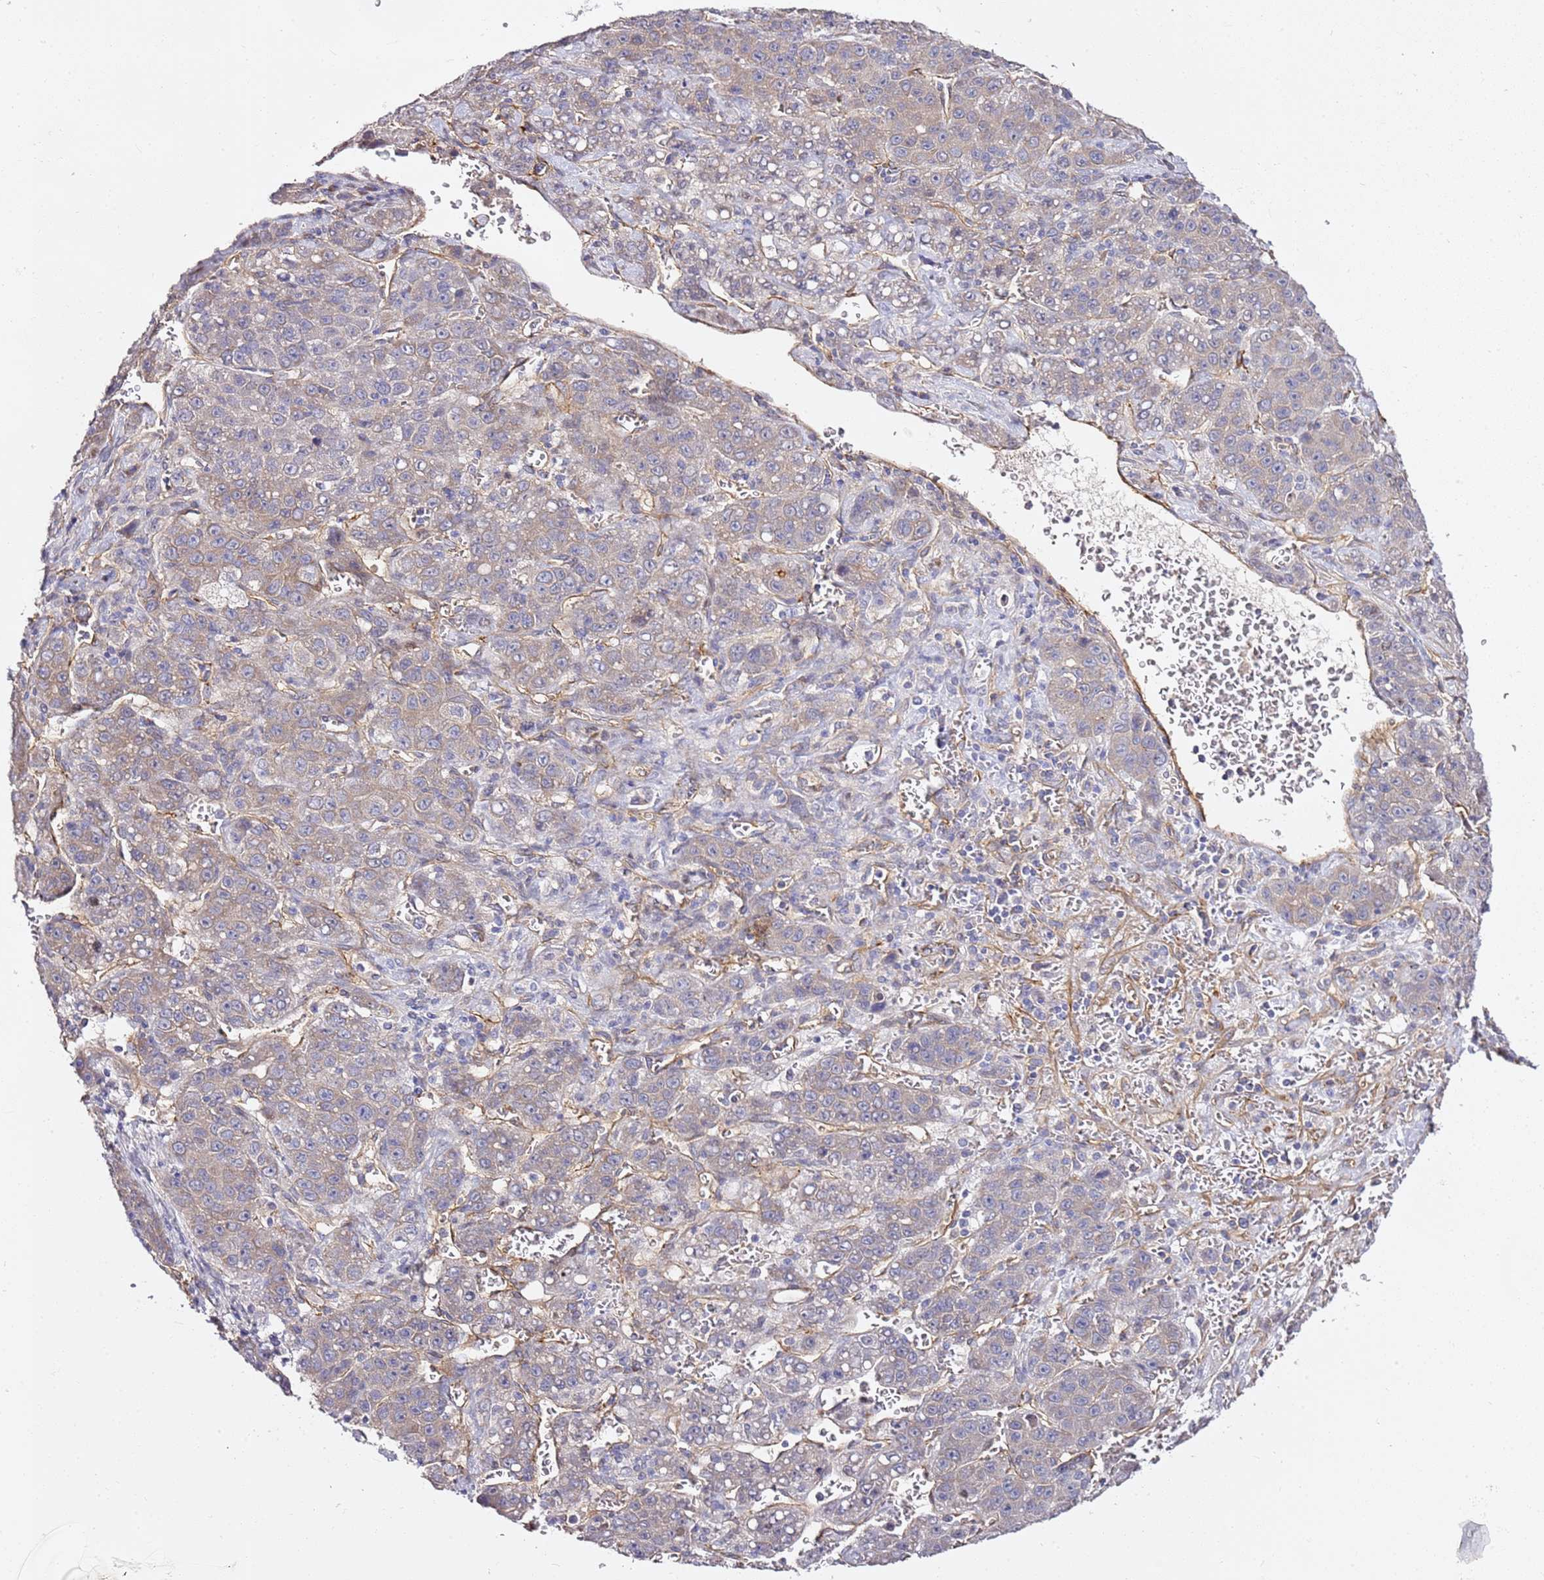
{"staining": {"intensity": "weak", "quantity": "<25%", "location": "cytoplasmic/membranous"}, "tissue": "liver cancer", "cell_type": "Tumor cells", "image_type": "cancer", "snomed": [{"axis": "morphology", "description": "Carcinoma, Hepatocellular, NOS"}, {"axis": "topography", "description": "Liver"}], "caption": "Histopathology image shows no significant protein staining in tumor cells of liver cancer. (Immunohistochemistry, brightfield microscopy, high magnification).", "gene": "EPS8L1", "patient": {"sex": "female", "age": 53}}